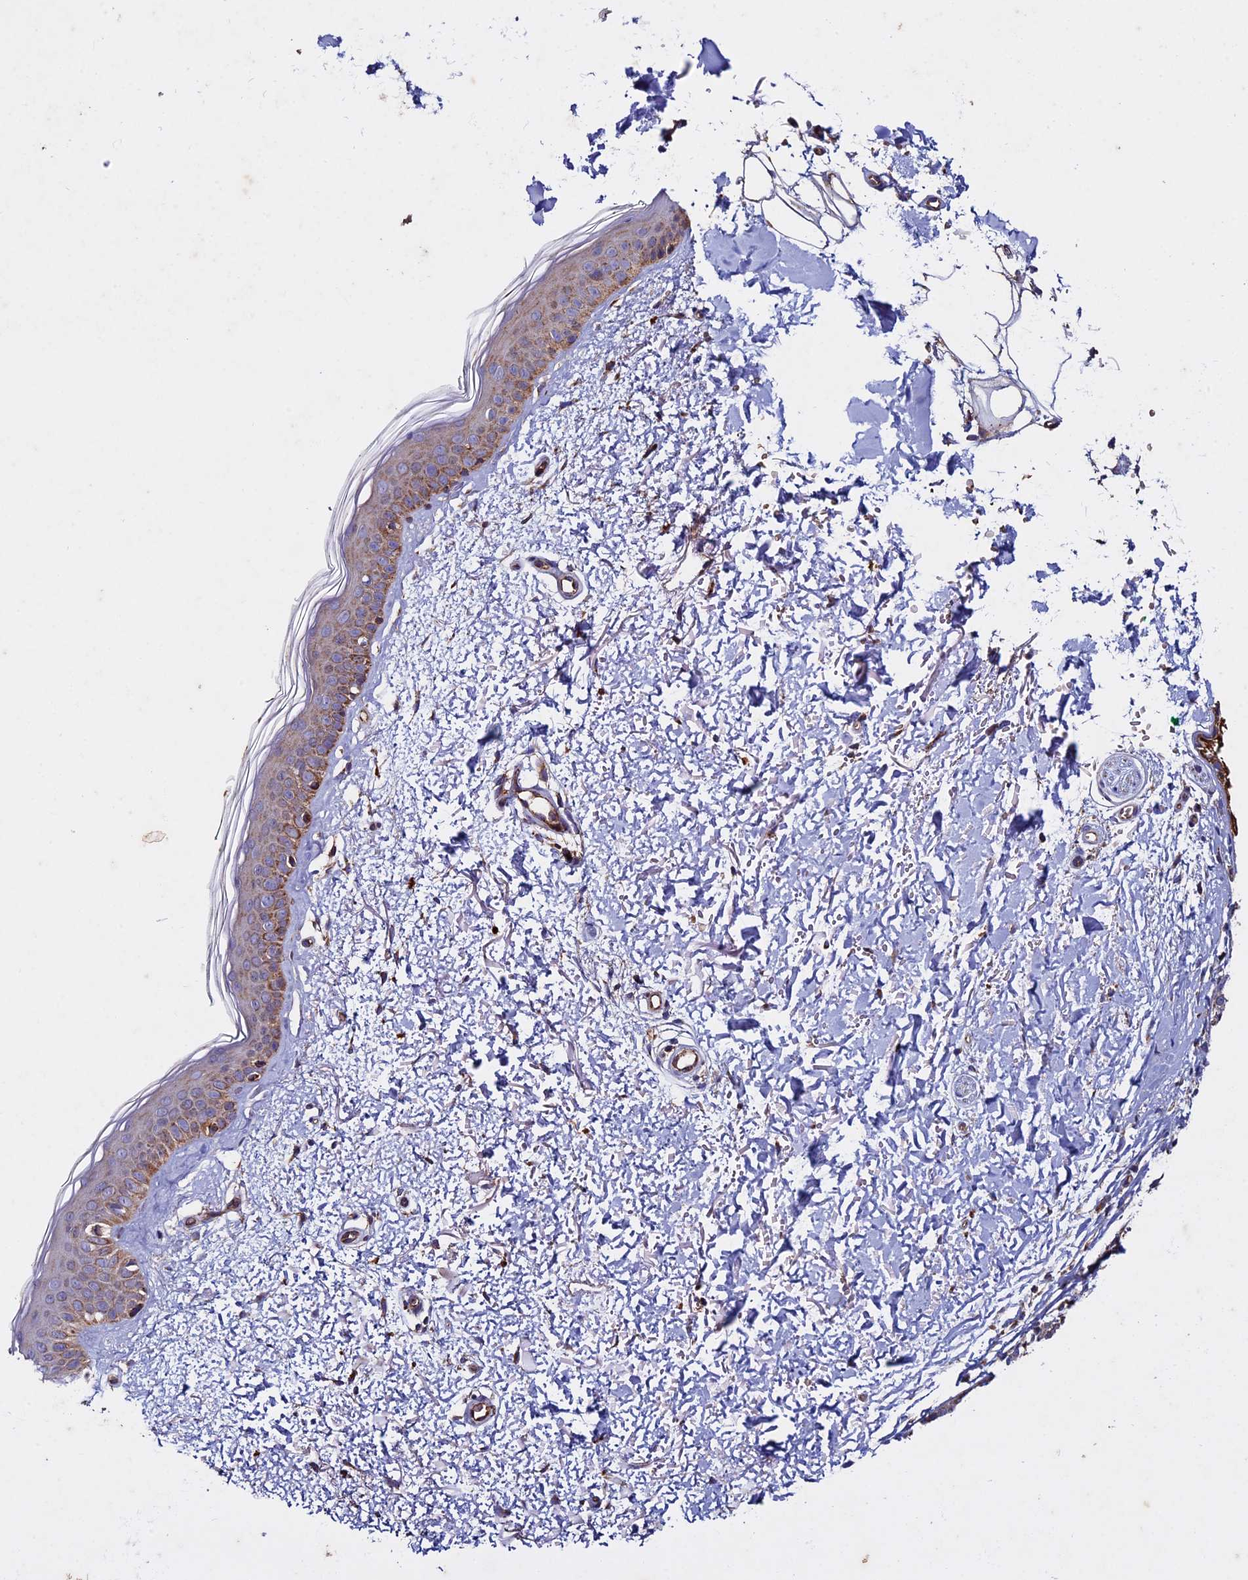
{"staining": {"intensity": "moderate", "quantity": ">75%", "location": "cytoplasmic/membranous"}, "tissue": "skin", "cell_type": "Fibroblasts", "image_type": "normal", "snomed": [{"axis": "morphology", "description": "Normal tissue, NOS"}, {"axis": "topography", "description": "Skin"}], "caption": "High-magnification brightfield microscopy of unremarkable skin stained with DAB (brown) and counterstained with hematoxylin (blue). fibroblasts exhibit moderate cytoplasmic/membranous positivity is appreciated in about>75% of cells. Ihc stains the protein of interest in brown and the nuclei are stained blue.", "gene": "RNF17", "patient": {"sex": "male", "age": 66}}